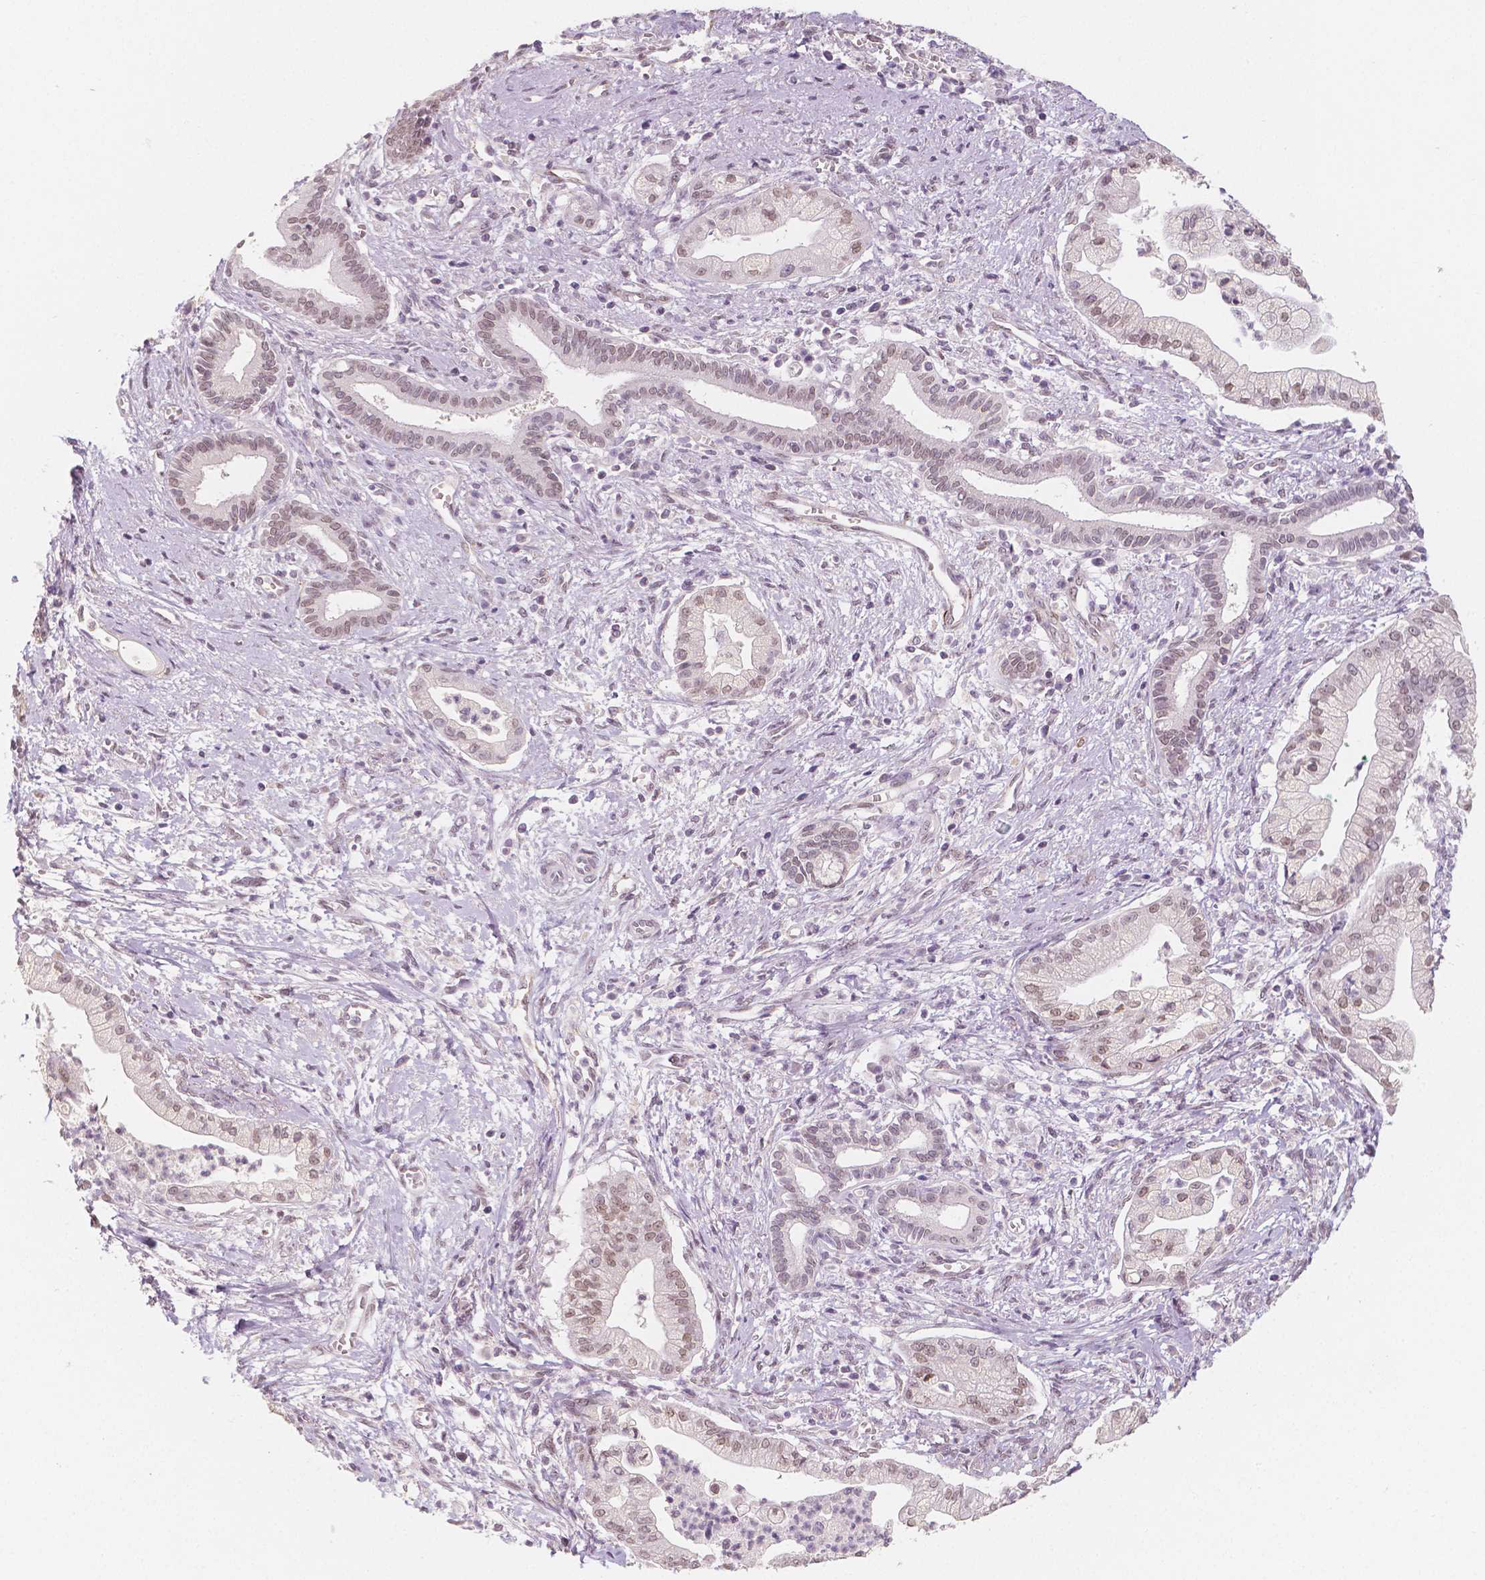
{"staining": {"intensity": "weak", "quantity": "25%-75%", "location": "nuclear"}, "tissue": "pancreatic cancer", "cell_type": "Tumor cells", "image_type": "cancer", "snomed": [{"axis": "morphology", "description": "Normal tissue, NOS"}, {"axis": "morphology", "description": "Adenocarcinoma, NOS"}, {"axis": "topography", "description": "Lymph node"}, {"axis": "topography", "description": "Pancreas"}], "caption": "Protein expression analysis of pancreatic adenocarcinoma displays weak nuclear staining in about 25%-75% of tumor cells.", "gene": "KDM5B", "patient": {"sex": "female", "age": 58}}